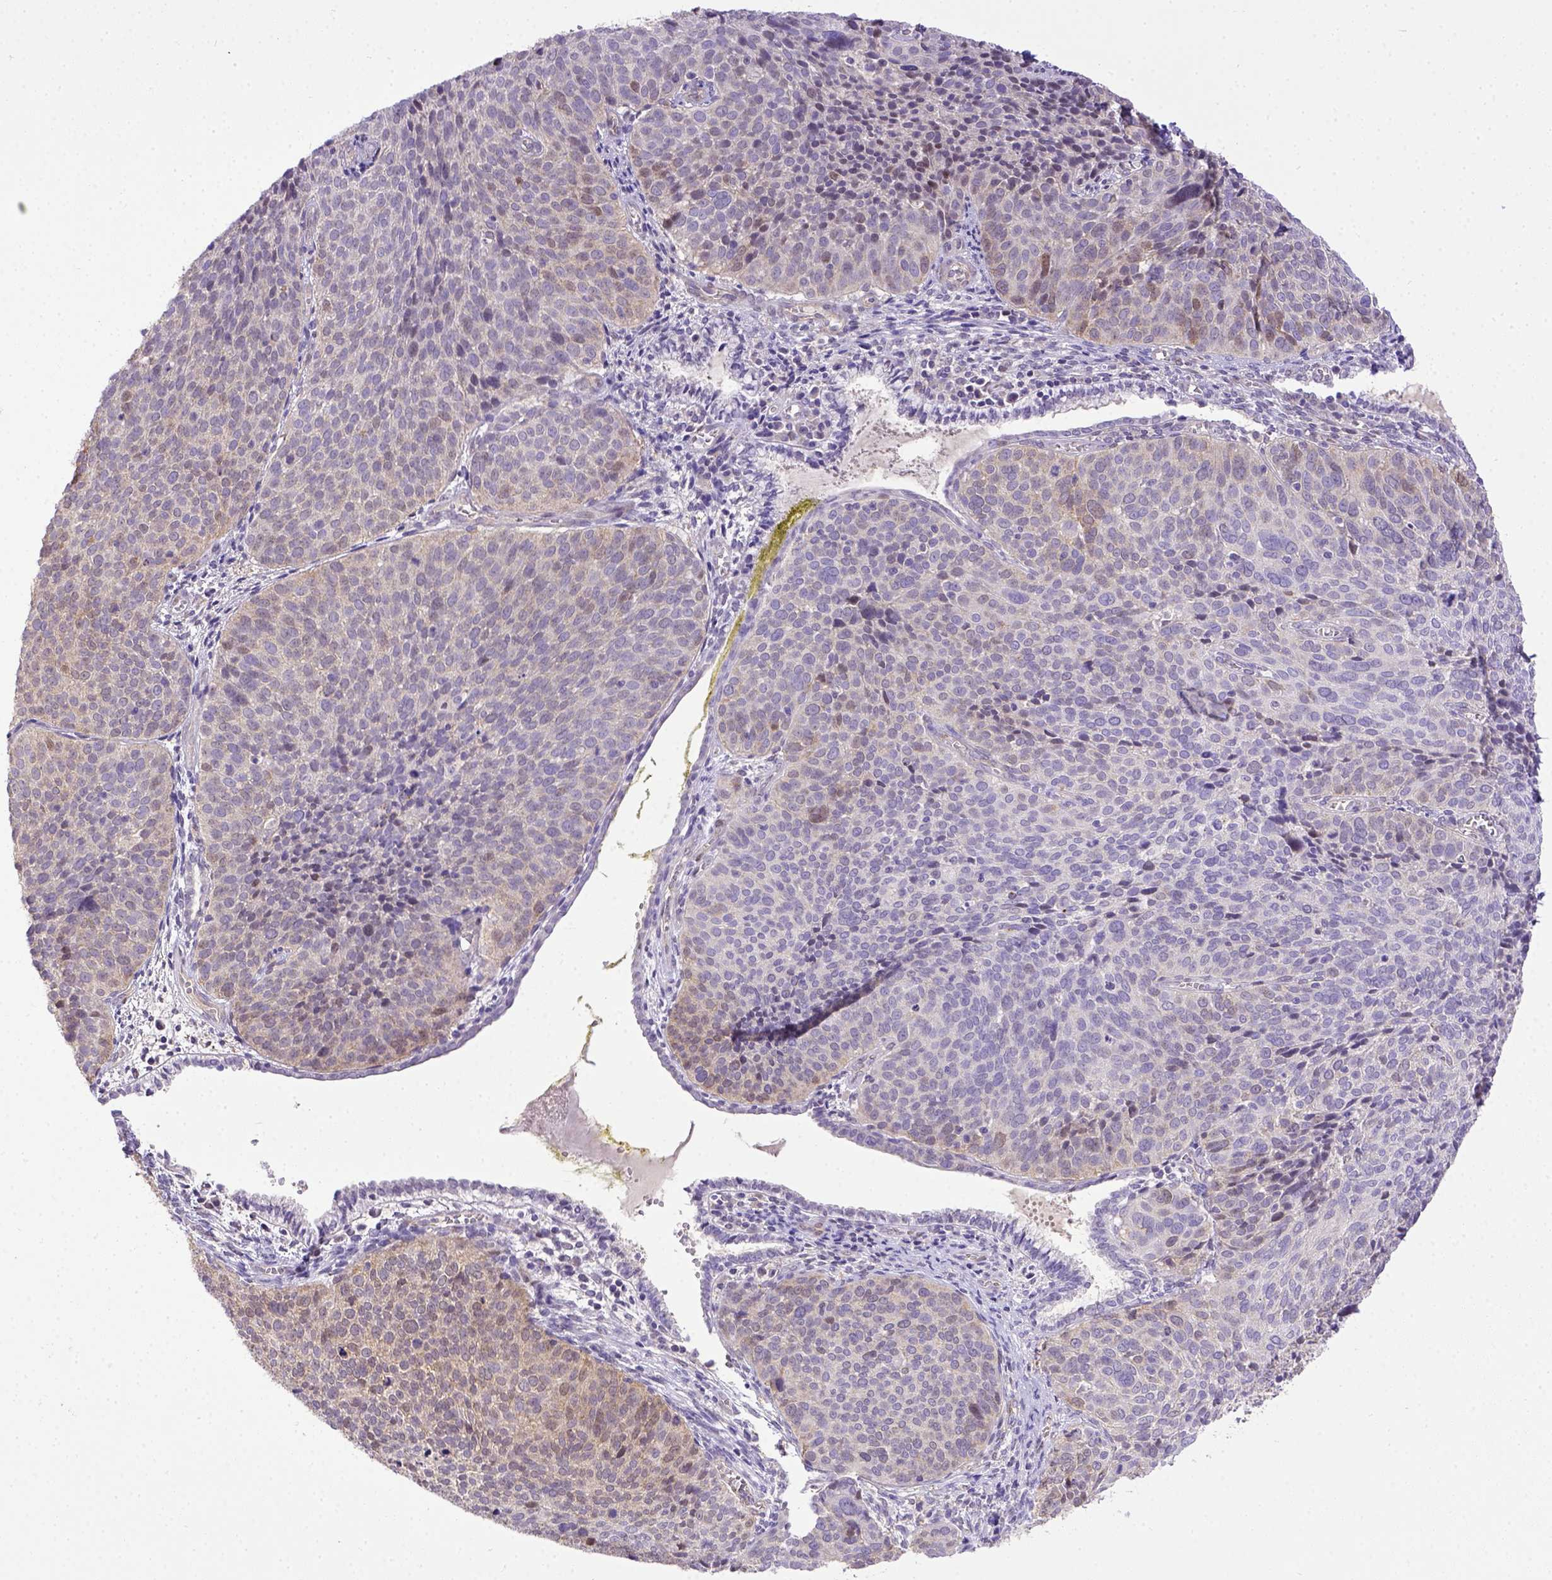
{"staining": {"intensity": "weak", "quantity": "25%-75%", "location": "cytoplasmic/membranous"}, "tissue": "cervical cancer", "cell_type": "Tumor cells", "image_type": "cancer", "snomed": [{"axis": "morphology", "description": "Squamous cell carcinoma, NOS"}, {"axis": "topography", "description": "Cervix"}], "caption": "Cervical squamous cell carcinoma stained with DAB (3,3'-diaminobenzidine) immunohistochemistry (IHC) shows low levels of weak cytoplasmic/membranous staining in about 25%-75% of tumor cells.", "gene": "BTN1A1", "patient": {"sex": "female", "age": 39}}